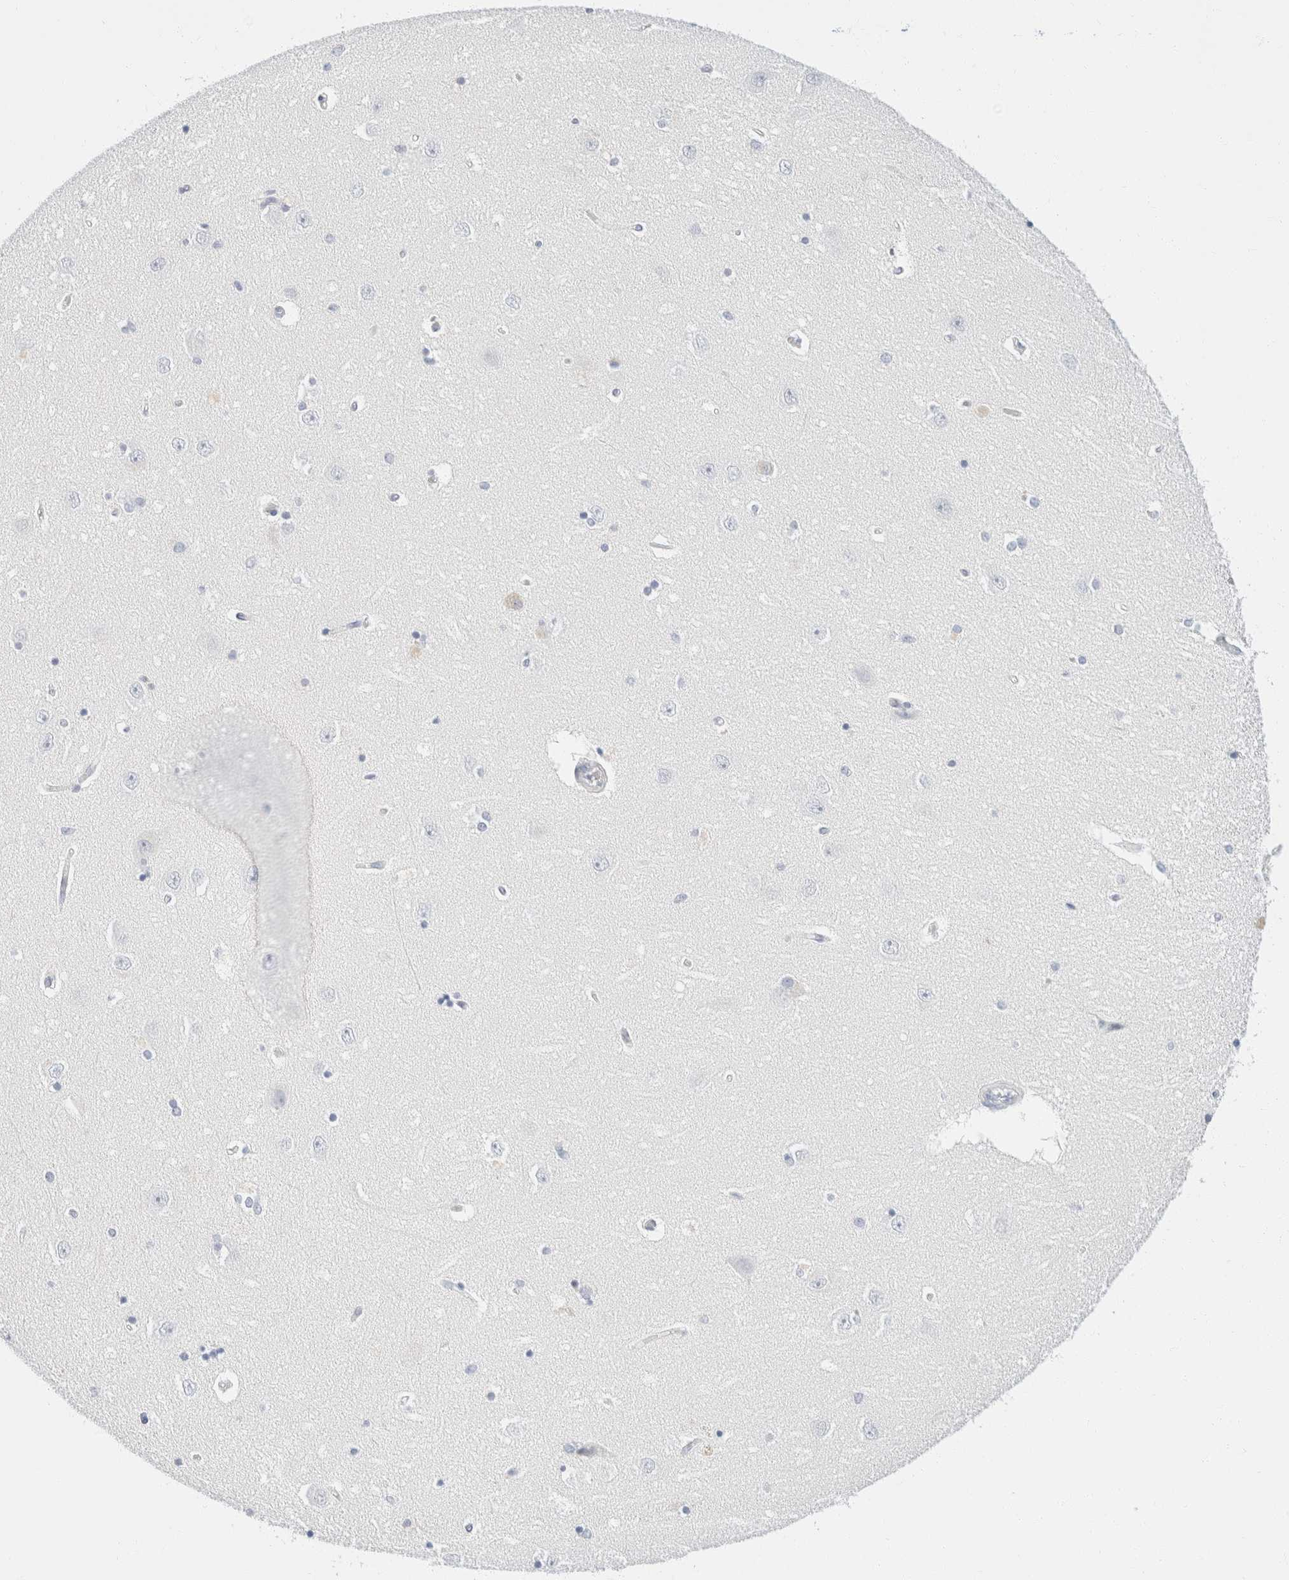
{"staining": {"intensity": "negative", "quantity": "none", "location": "none"}, "tissue": "hippocampus", "cell_type": "Glial cells", "image_type": "normal", "snomed": [{"axis": "morphology", "description": "Normal tissue, NOS"}, {"axis": "topography", "description": "Hippocampus"}], "caption": "Glial cells are negative for protein expression in normal human hippocampus. (DAB immunohistochemistry (IHC) visualized using brightfield microscopy, high magnification).", "gene": "KRT20", "patient": {"sex": "female", "age": 54}}